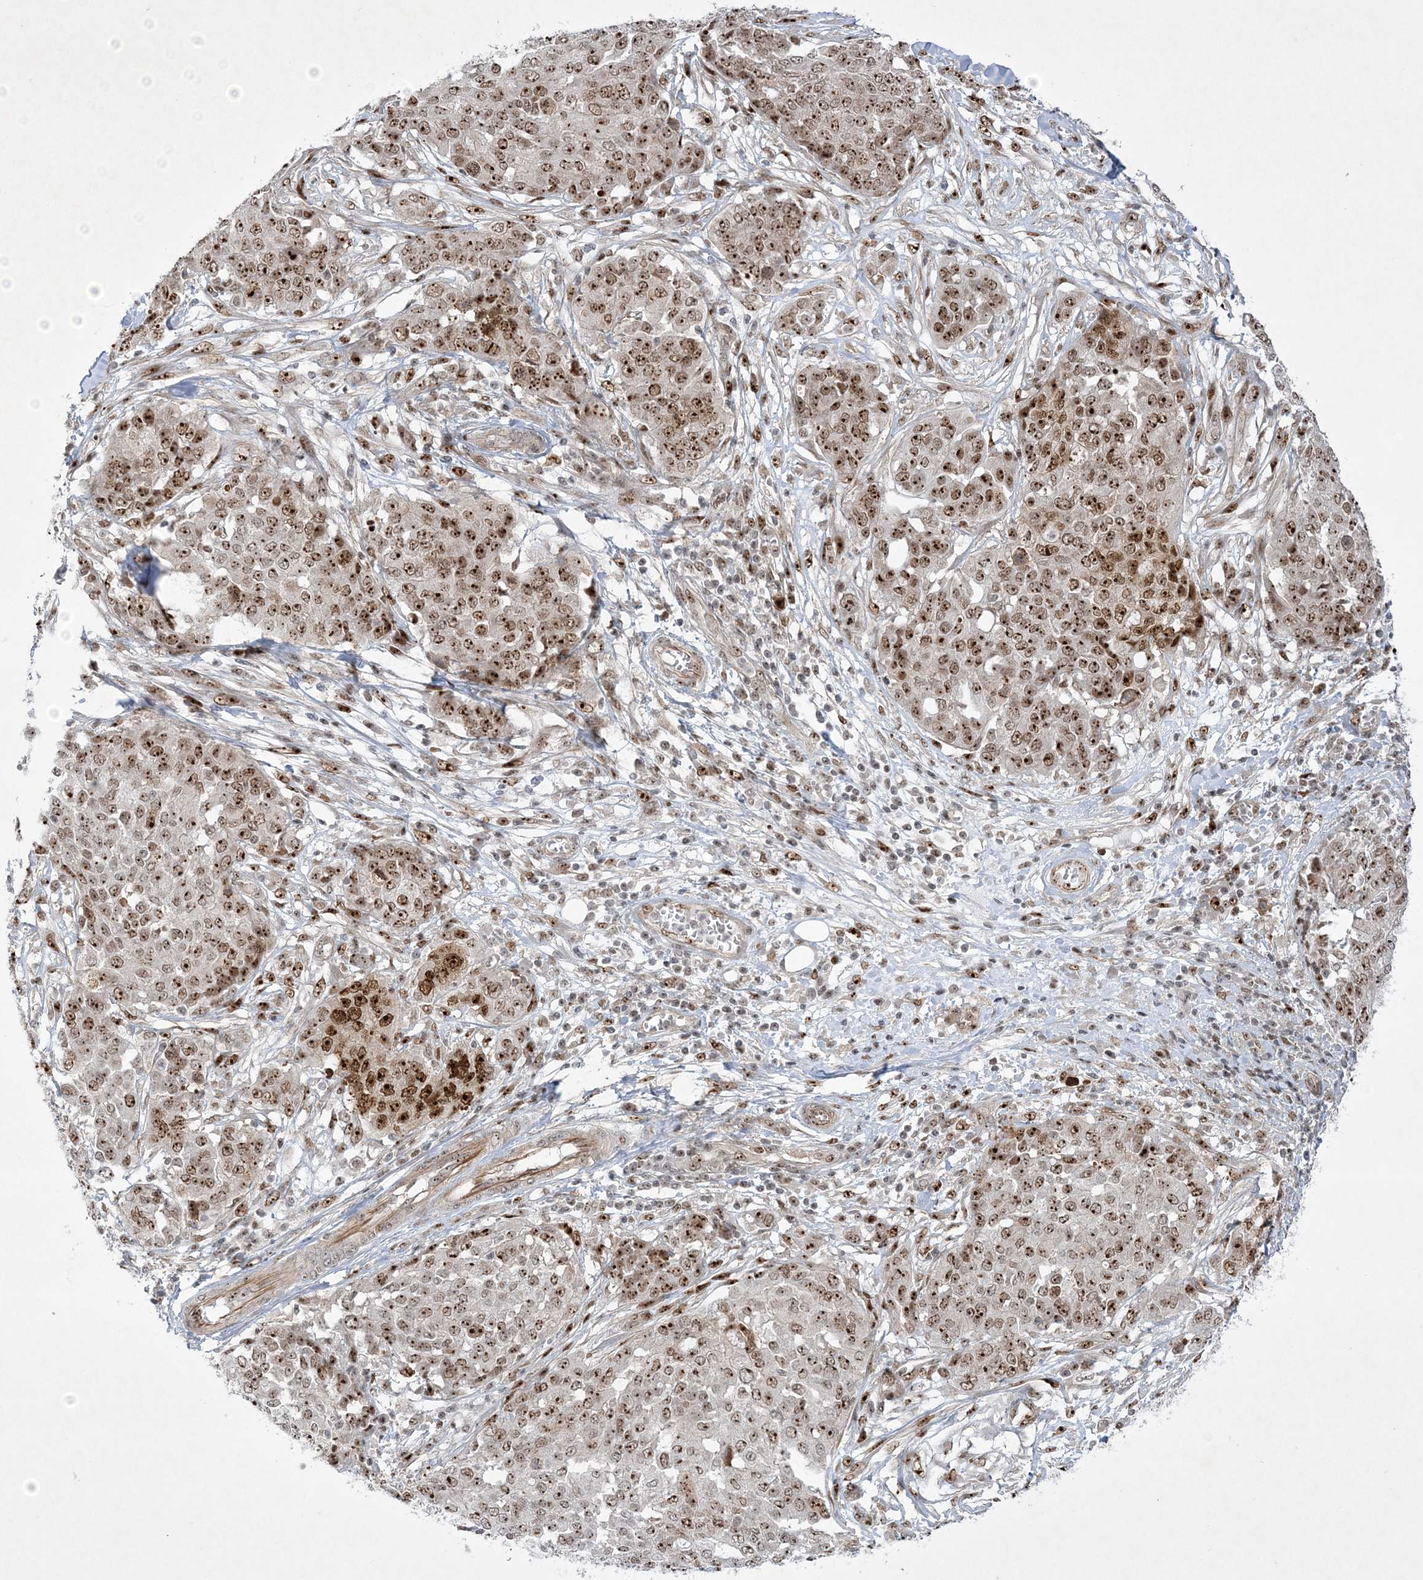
{"staining": {"intensity": "strong", "quantity": ">75%", "location": "nuclear"}, "tissue": "ovarian cancer", "cell_type": "Tumor cells", "image_type": "cancer", "snomed": [{"axis": "morphology", "description": "Cystadenocarcinoma, serous, NOS"}, {"axis": "topography", "description": "Soft tissue"}, {"axis": "topography", "description": "Ovary"}], "caption": "DAB (3,3'-diaminobenzidine) immunohistochemical staining of human ovarian cancer displays strong nuclear protein expression in about >75% of tumor cells.", "gene": "NPM3", "patient": {"sex": "female", "age": 57}}